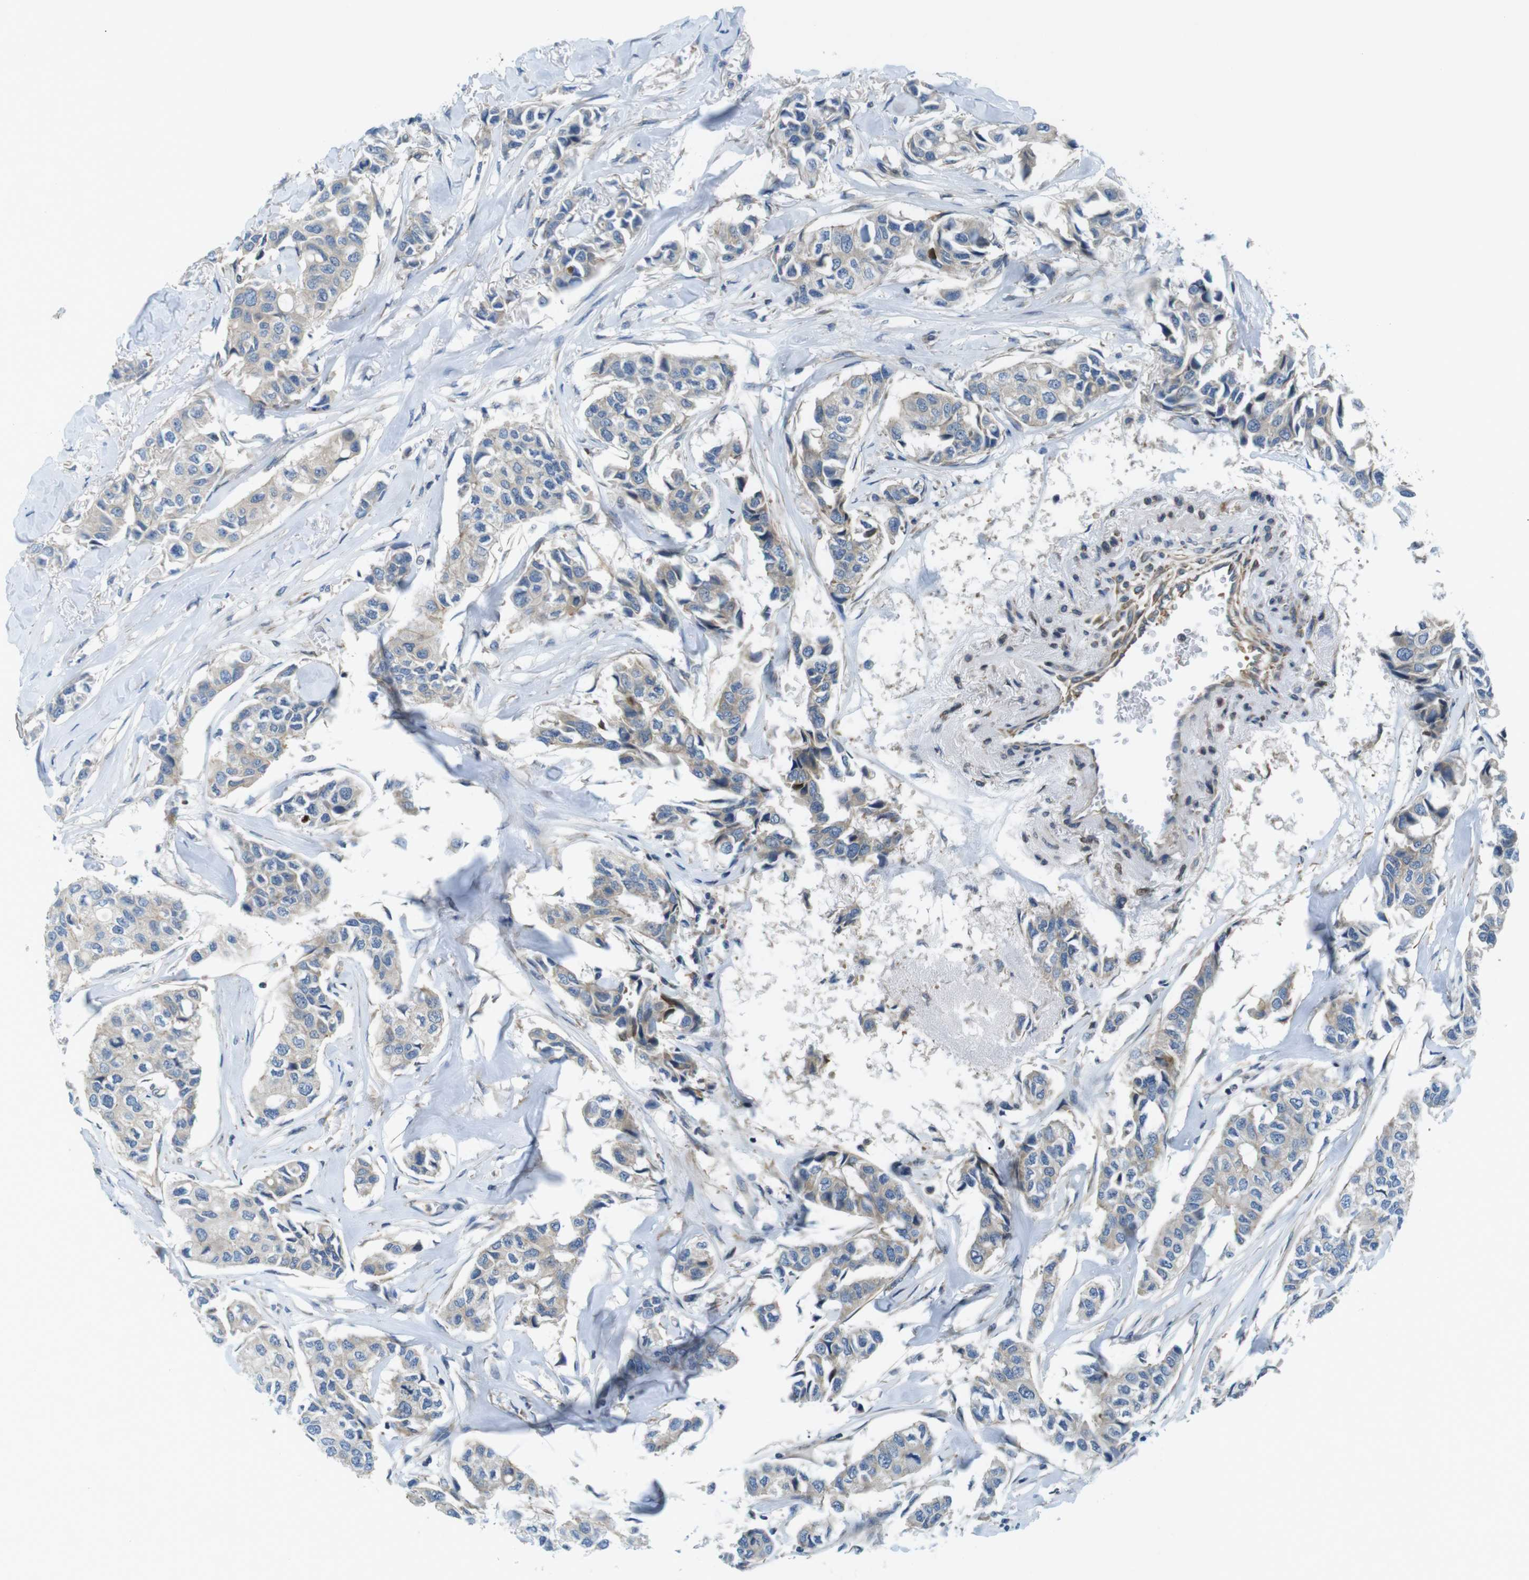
{"staining": {"intensity": "weak", "quantity": ">75%", "location": "cytoplasmic/membranous"}, "tissue": "breast cancer", "cell_type": "Tumor cells", "image_type": "cancer", "snomed": [{"axis": "morphology", "description": "Duct carcinoma"}, {"axis": "topography", "description": "Breast"}], "caption": "Immunohistochemistry (IHC) (DAB) staining of breast infiltrating ductal carcinoma displays weak cytoplasmic/membranous protein expression in about >75% of tumor cells.", "gene": "TSC1", "patient": {"sex": "female", "age": 80}}